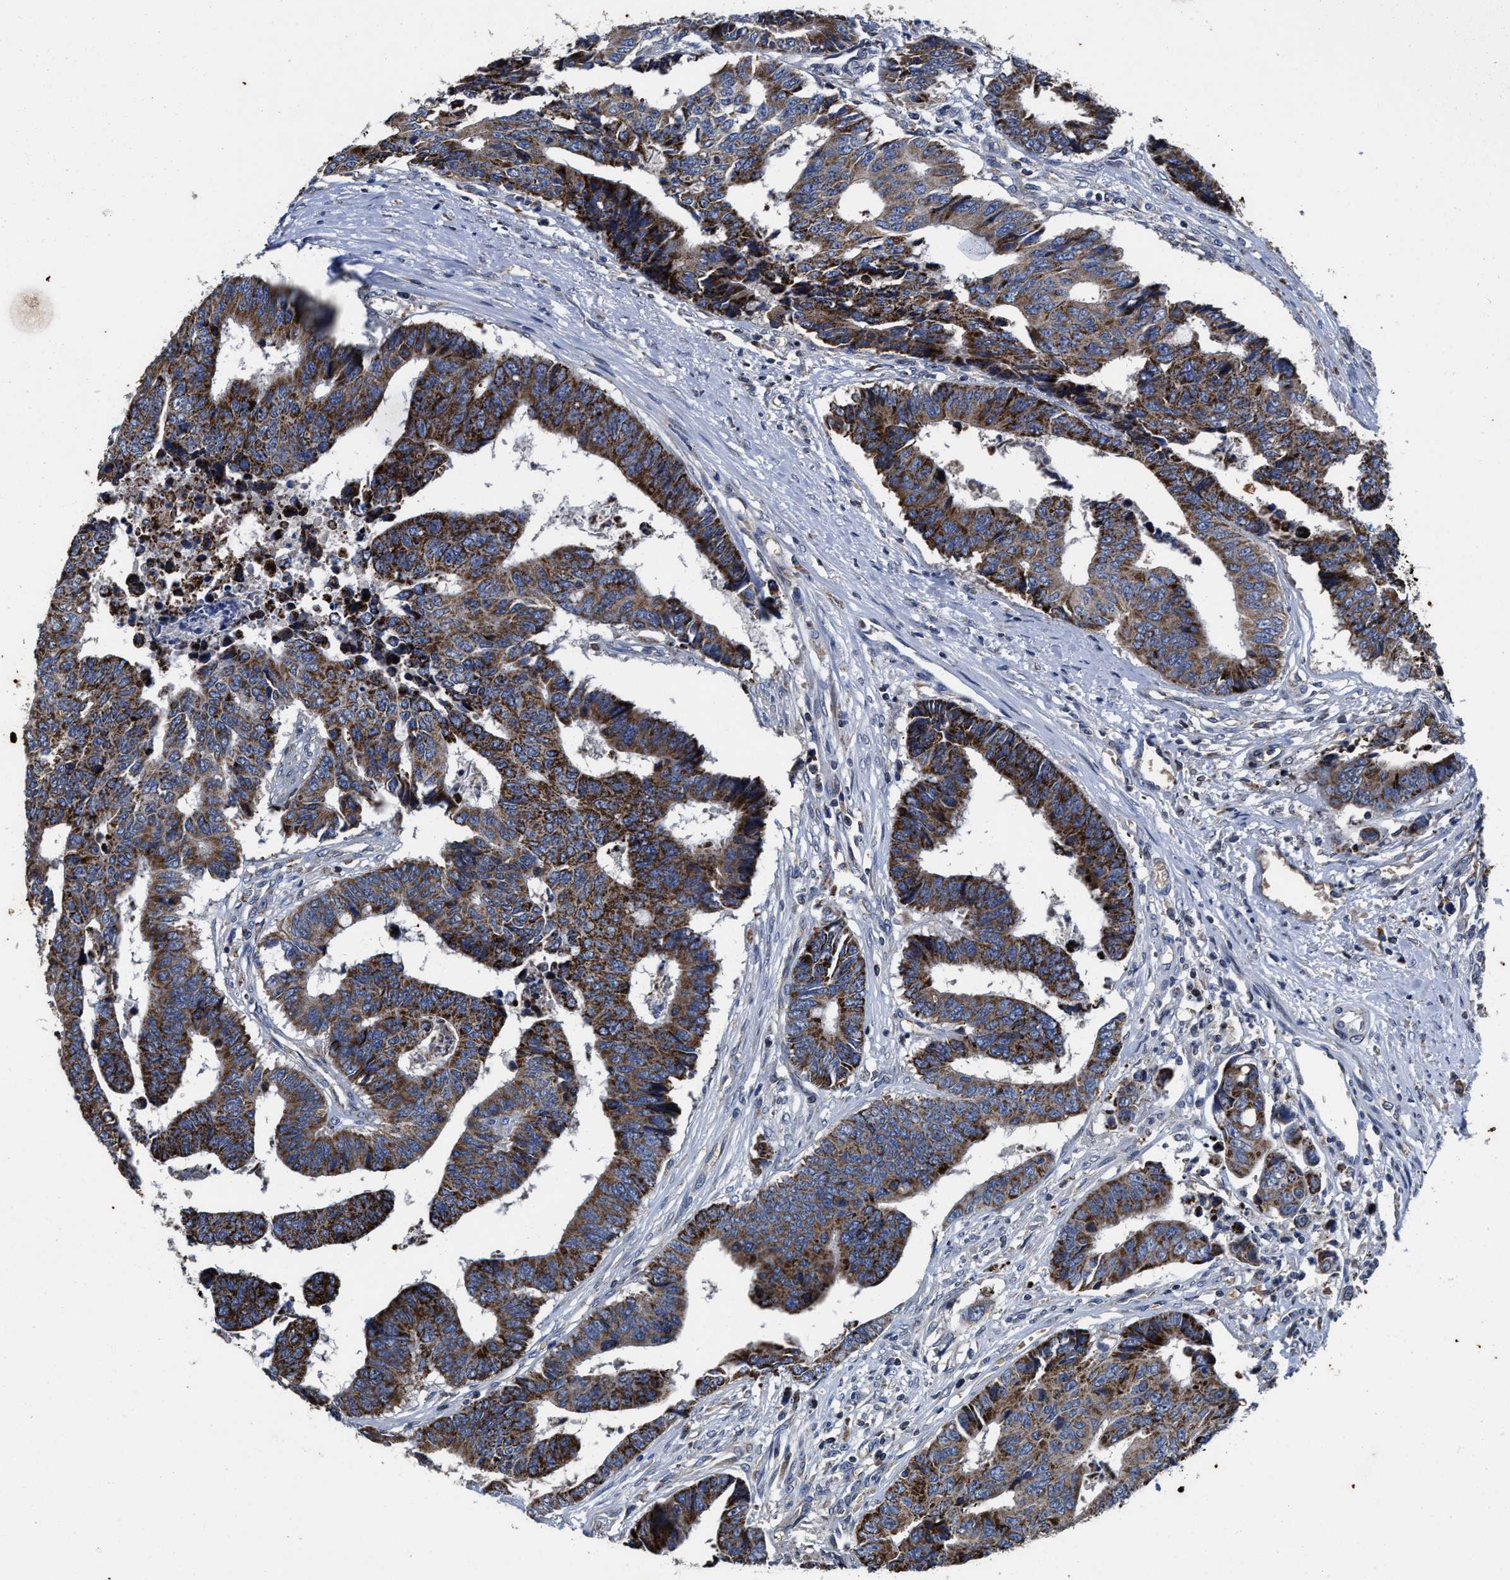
{"staining": {"intensity": "strong", "quantity": ">75%", "location": "cytoplasmic/membranous"}, "tissue": "colorectal cancer", "cell_type": "Tumor cells", "image_type": "cancer", "snomed": [{"axis": "morphology", "description": "Adenocarcinoma, NOS"}, {"axis": "topography", "description": "Rectum"}], "caption": "DAB (3,3'-diaminobenzidine) immunohistochemical staining of human colorectal adenocarcinoma reveals strong cytoplasmic/membranous protein expression in approximately >75% of tumor cells.", "gene": "CACNA1D", "patient": {"sex": "male", "age": 84}}